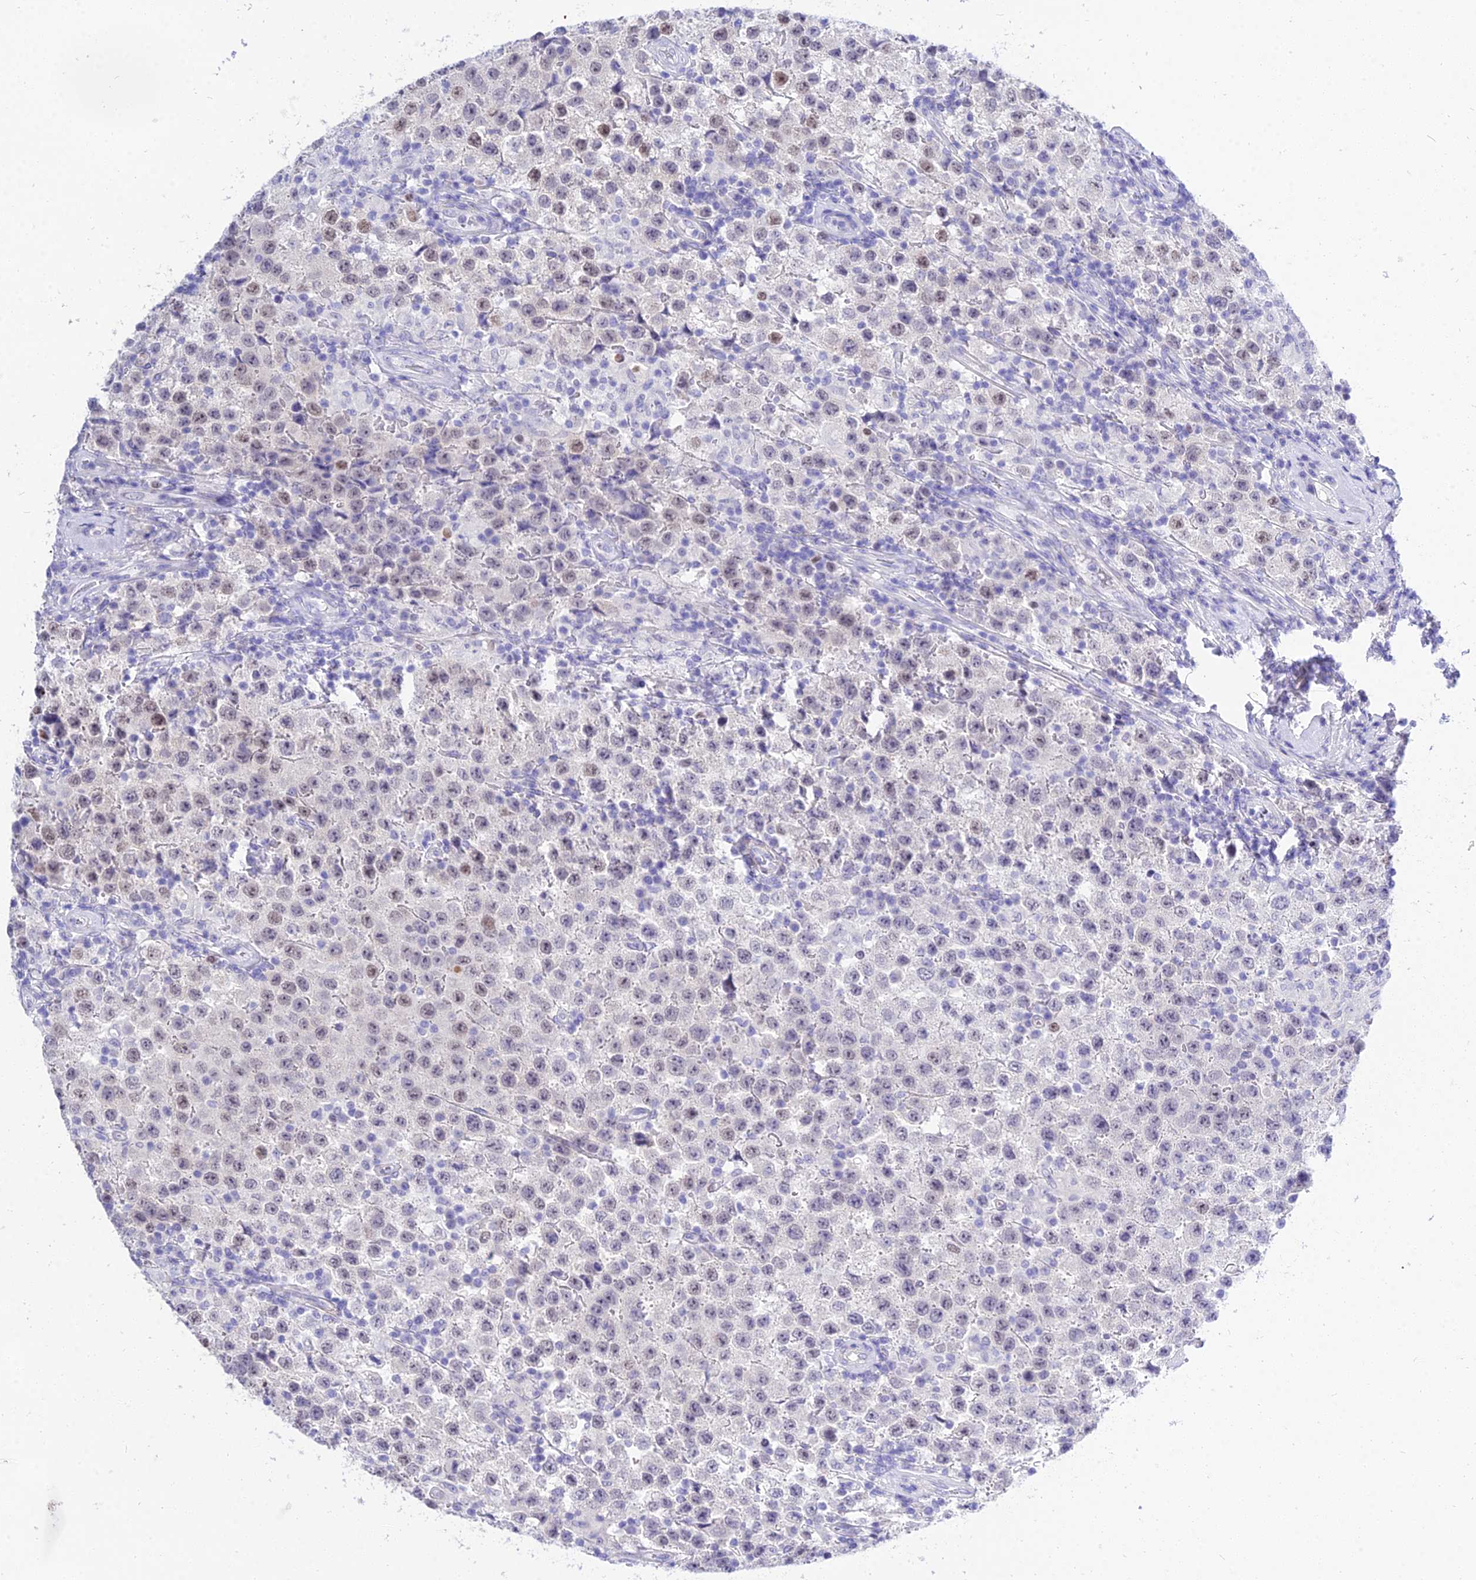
{"staining": {"intensity": "weak", "quantity": "25%-75%", "location": "nuclear"}, "tissue": "testis cancer", "cell_type": "Tumor cells", "image_type": "cancer", "snomed": [{"axis": "morphology", "description": "Seminoma, NOS"}, {"axis": "morphology", "description": "Carcinoma, Embryonal, NOS"}, {"axis": "topography", "description": "Testis"}], "caption": "This micrograph reveals immunohistochemistry staining of human testis cancer (embryonal carcinoma), with low weak nuclear staining in about 25%-75% of tumor cells.", "gene": "DEFB107A", "patient": {"sex": "male", "age": 41}}